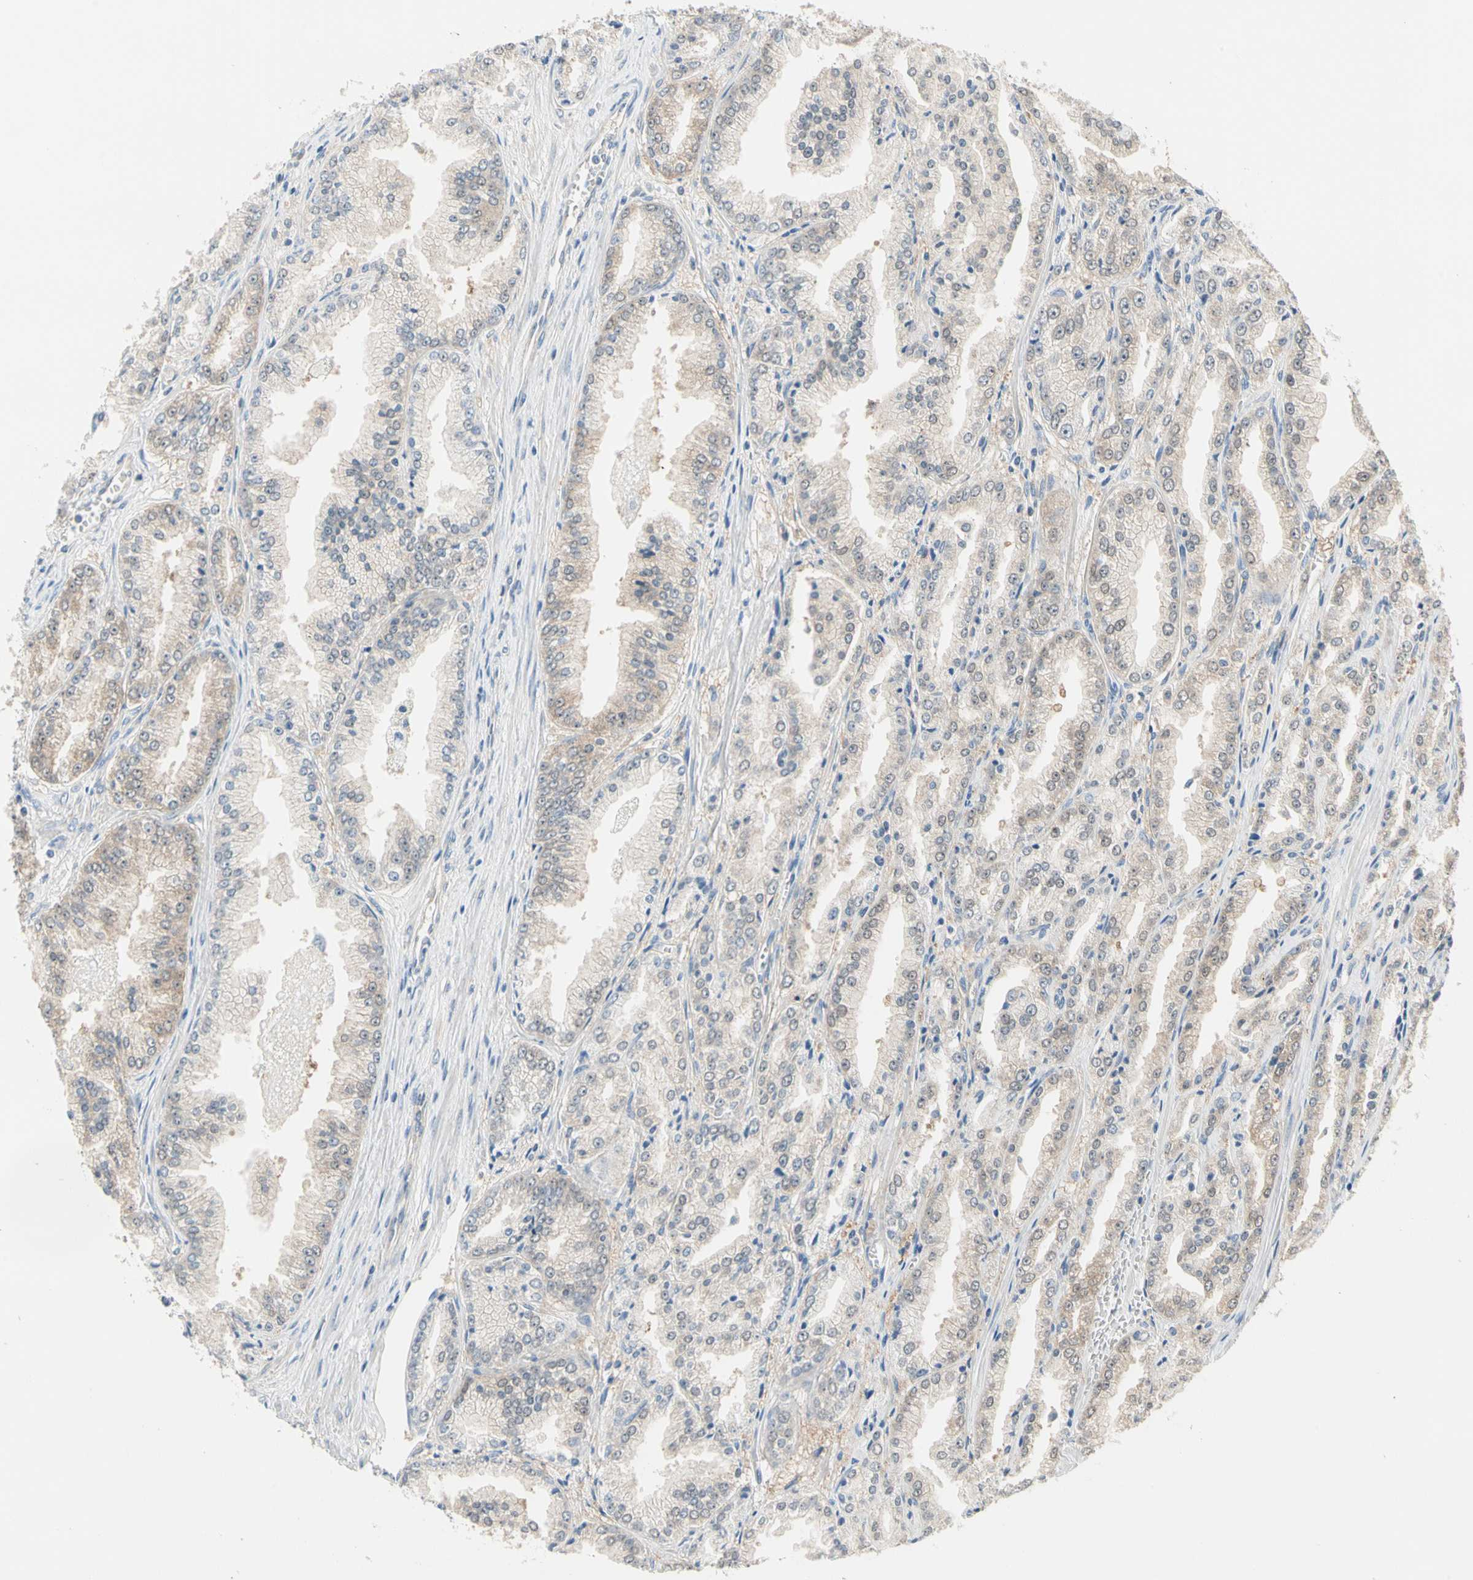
{"staining": {"intensity": "weak", "quantity": "25%-75%", "location": "cytoplasmic/membranous"}, "tissue": "prostate cancer", "cell_type": "Tumor cells", "image_type": "cancer", "snomed": [{"axis": "morphology", "description": "Adenocarcinoma, High grade"}, {"axis": "topography", "description": "Prostate"}], "caption": "Protein staining of prostate cancer (high-grade adenocarcinoma) tissue demonstrates weak cytoplasmic/membranous positivity in approximately 25%-75% of tumor cells. Immunohistochemistry stains the protein in brown and the nuclei are stained blue.", "gene": "MPI", "patient": {"sex": "male", "age": 61}}